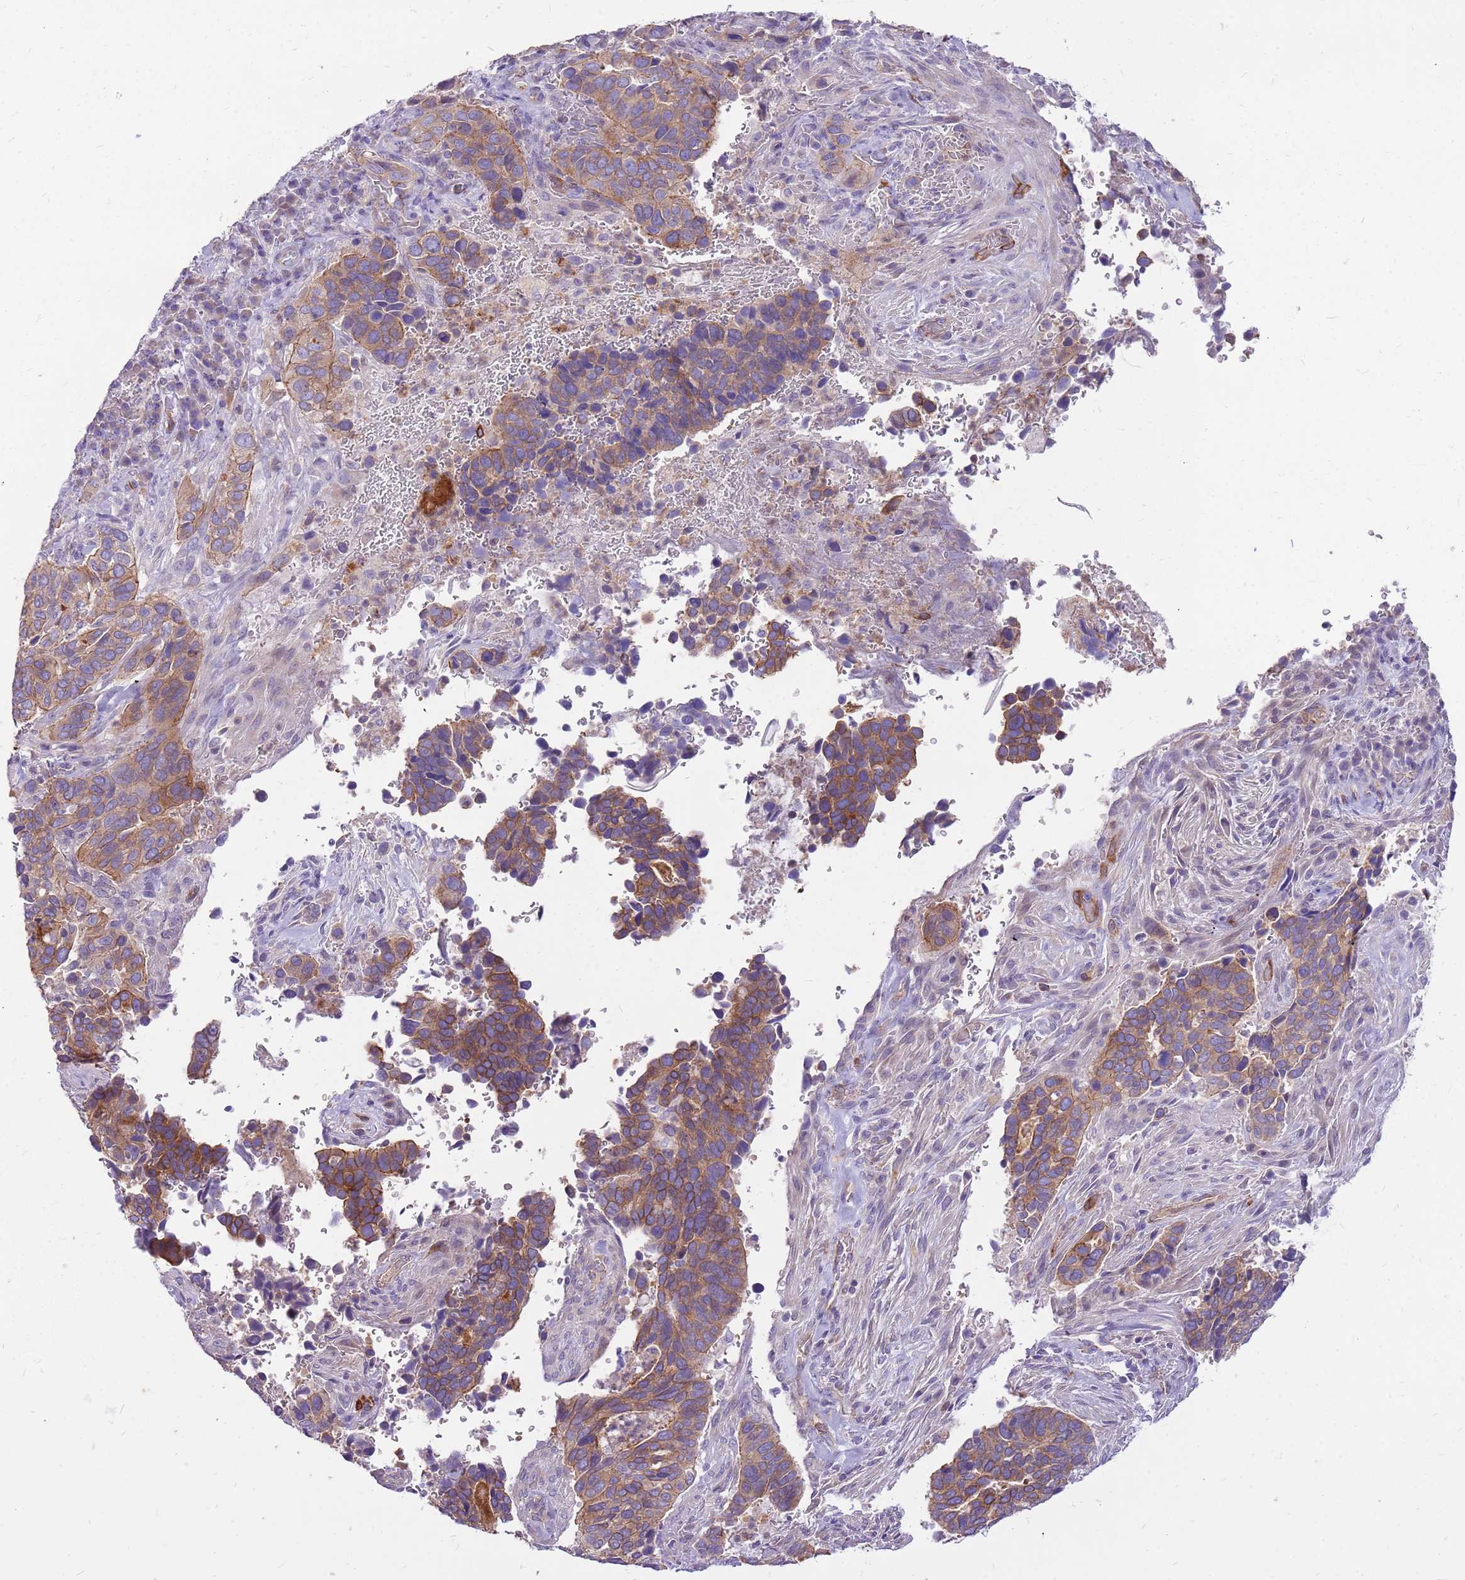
{"staining": {"intensity": "moderate", "quantity": "25%-75%", "location": "cytoplasmic/membranous"}, "tissue": "cervical cancer", "cell_type": "Tumor cells", "image_type": "cancer", "snomed": [{"axis": "morphology", "description": "Squamous cell carcinoma, NOS"}, {"axis": "topography", "description": "Cervix"}], "caption": "Moderate cytoplasmic/membranous expression is appreciated in approximately 25%-75% of tumor cells in cervical cancer (squamous cell carcinoma). Using DAB (3,3'-diaminobenzidine) (brown) and hematoxylin (blue) stains, captured at high magnification using brightfield microscopy.", "gene": "WDR90", "patient": {"sex": "female", "age": 38}}